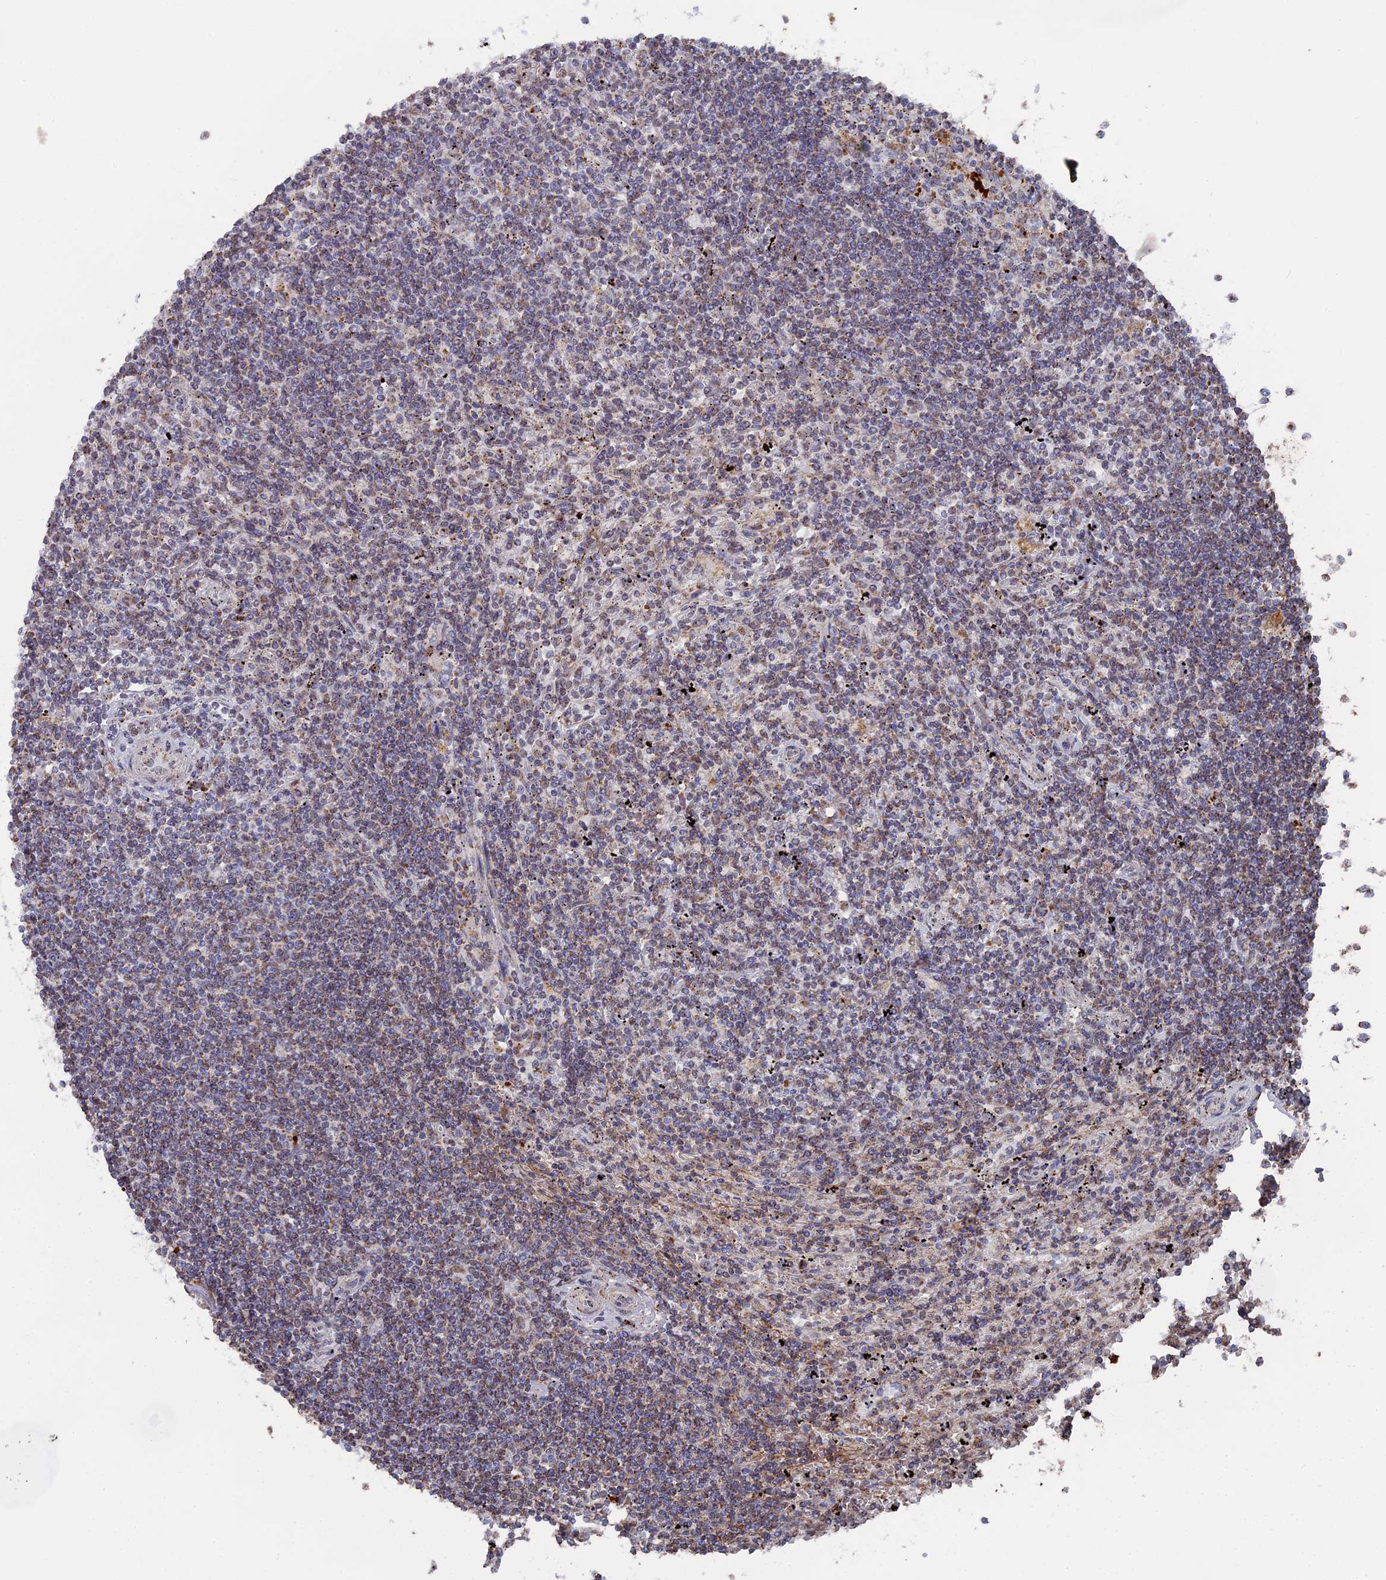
{"staining": {"intensity": "moderate", "quantity": "25%-75%", "location": "cytoplasmic/membranous"}, "tissue": "lymphoma", "cell_type": "Tumor cells", "image_type": "cancer", "snomed": [{"axis": "morphology", "description": "Malignant lymphoma, non-Hodgkin's type, Low grade"}, {"axis": "topography", "description": "Spleen"}], "caption": "Immunohistochemical staining of malignant lymphoma, non-Hodgkin's type (low-grade) exhibits medium levels of moderate cytoplasmic/membranous expression in approximately 25%-75% of tumor cells.", "gene": "SMG9", "patient": {"sex": "male", "age": 76}}